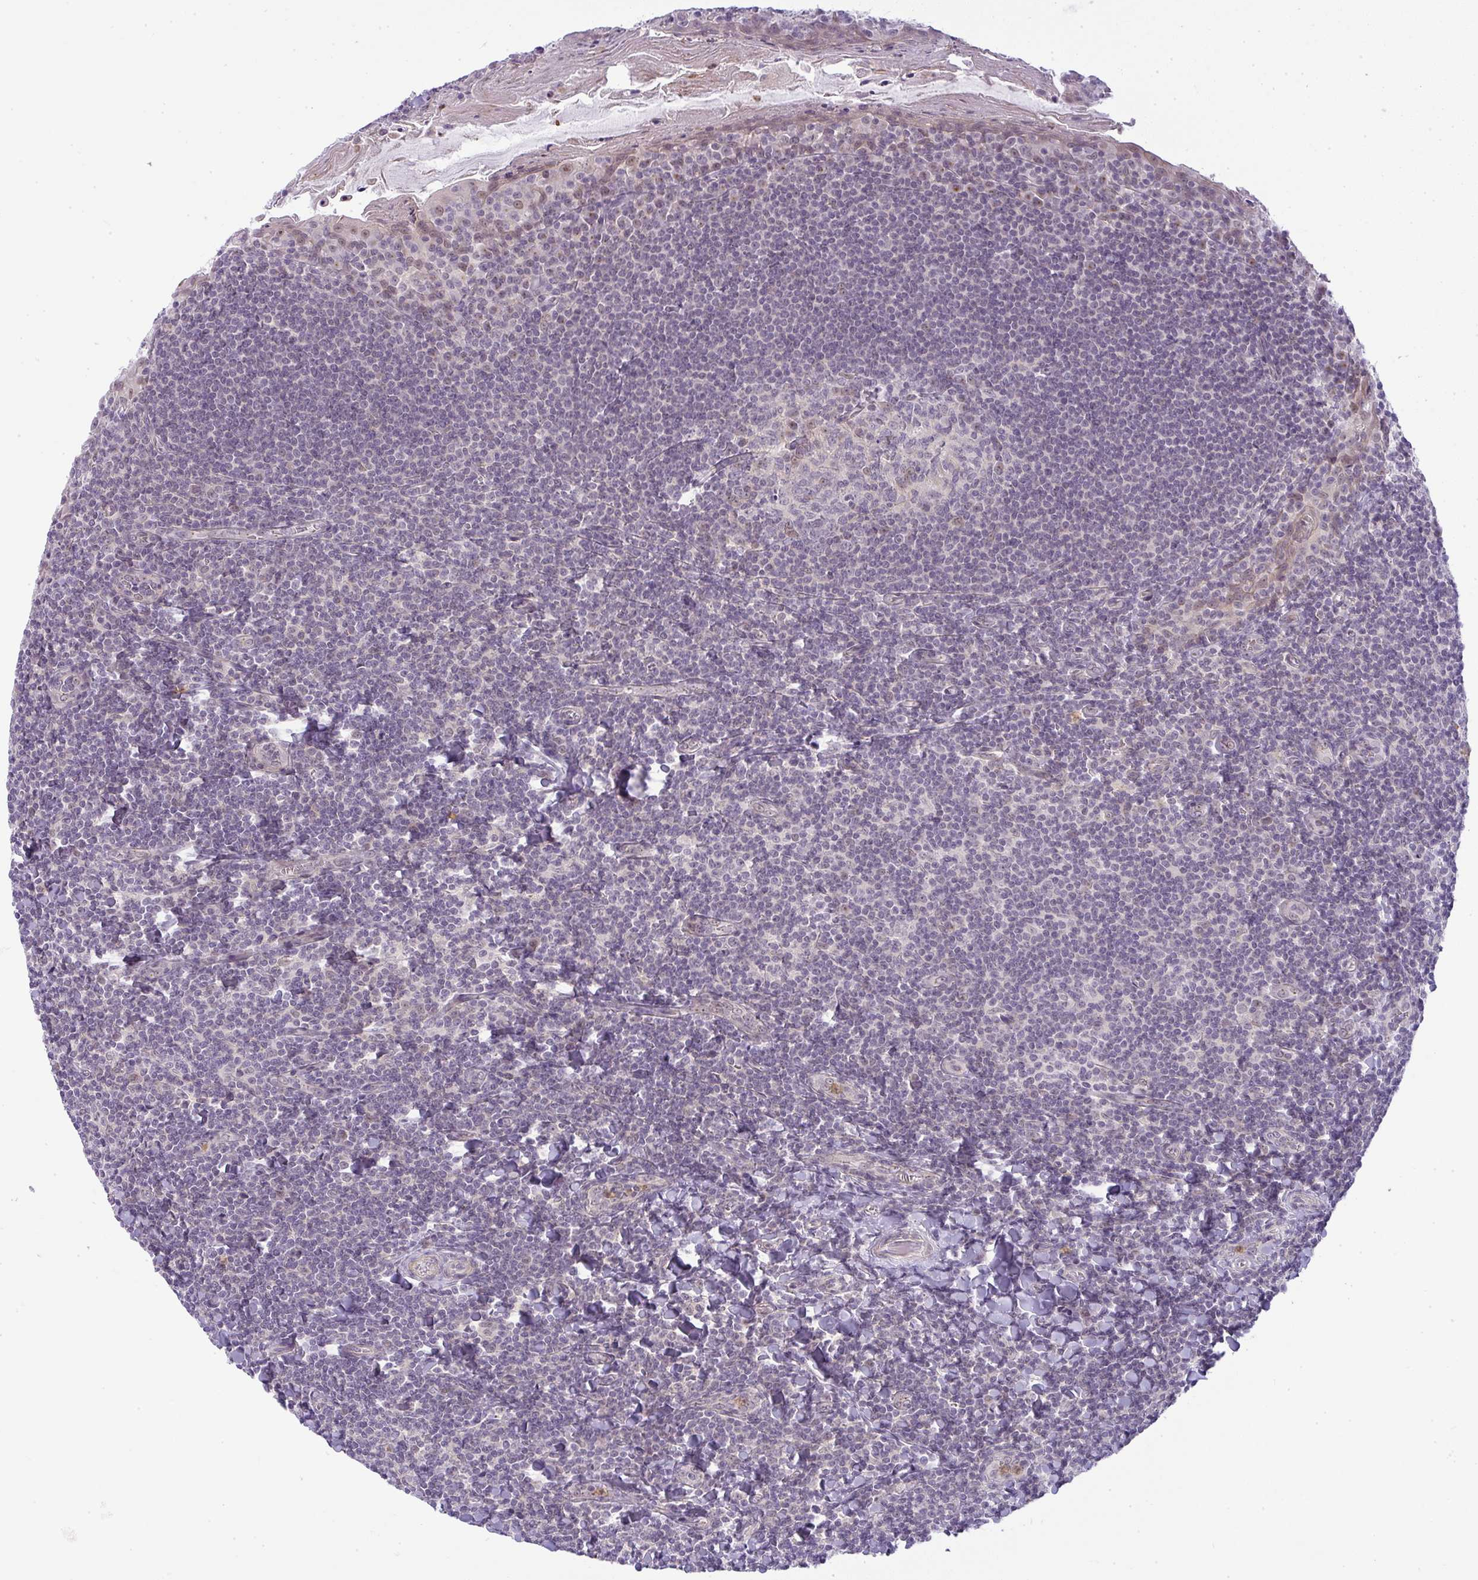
{"staining": {"intensity": "negative", "quantity": "none", "location": "none"}, "tissue": "tonsil", "cell_type": "Germinal center cells", "image_type": "normal", "snomed": [{"axis": "morphology", "description": "Normal tissue, NOS"}, {"axis": "topography", "description": "Tonsil"}], "caption": "High magnification brightfield microscopy of normal tonsil stained with DAB (3,3'-diaminobenzidine) (brown) and counterstained with hematoxylin (blue): germinal center cells show no significant staining. (Stains: DAB immunohistochemistry with hematoxylin counter stain, Microscopy: brightfield microscopy at high magnification).", "gene": "DZIP1", "patient": {"sex": "male", "age": 27}}